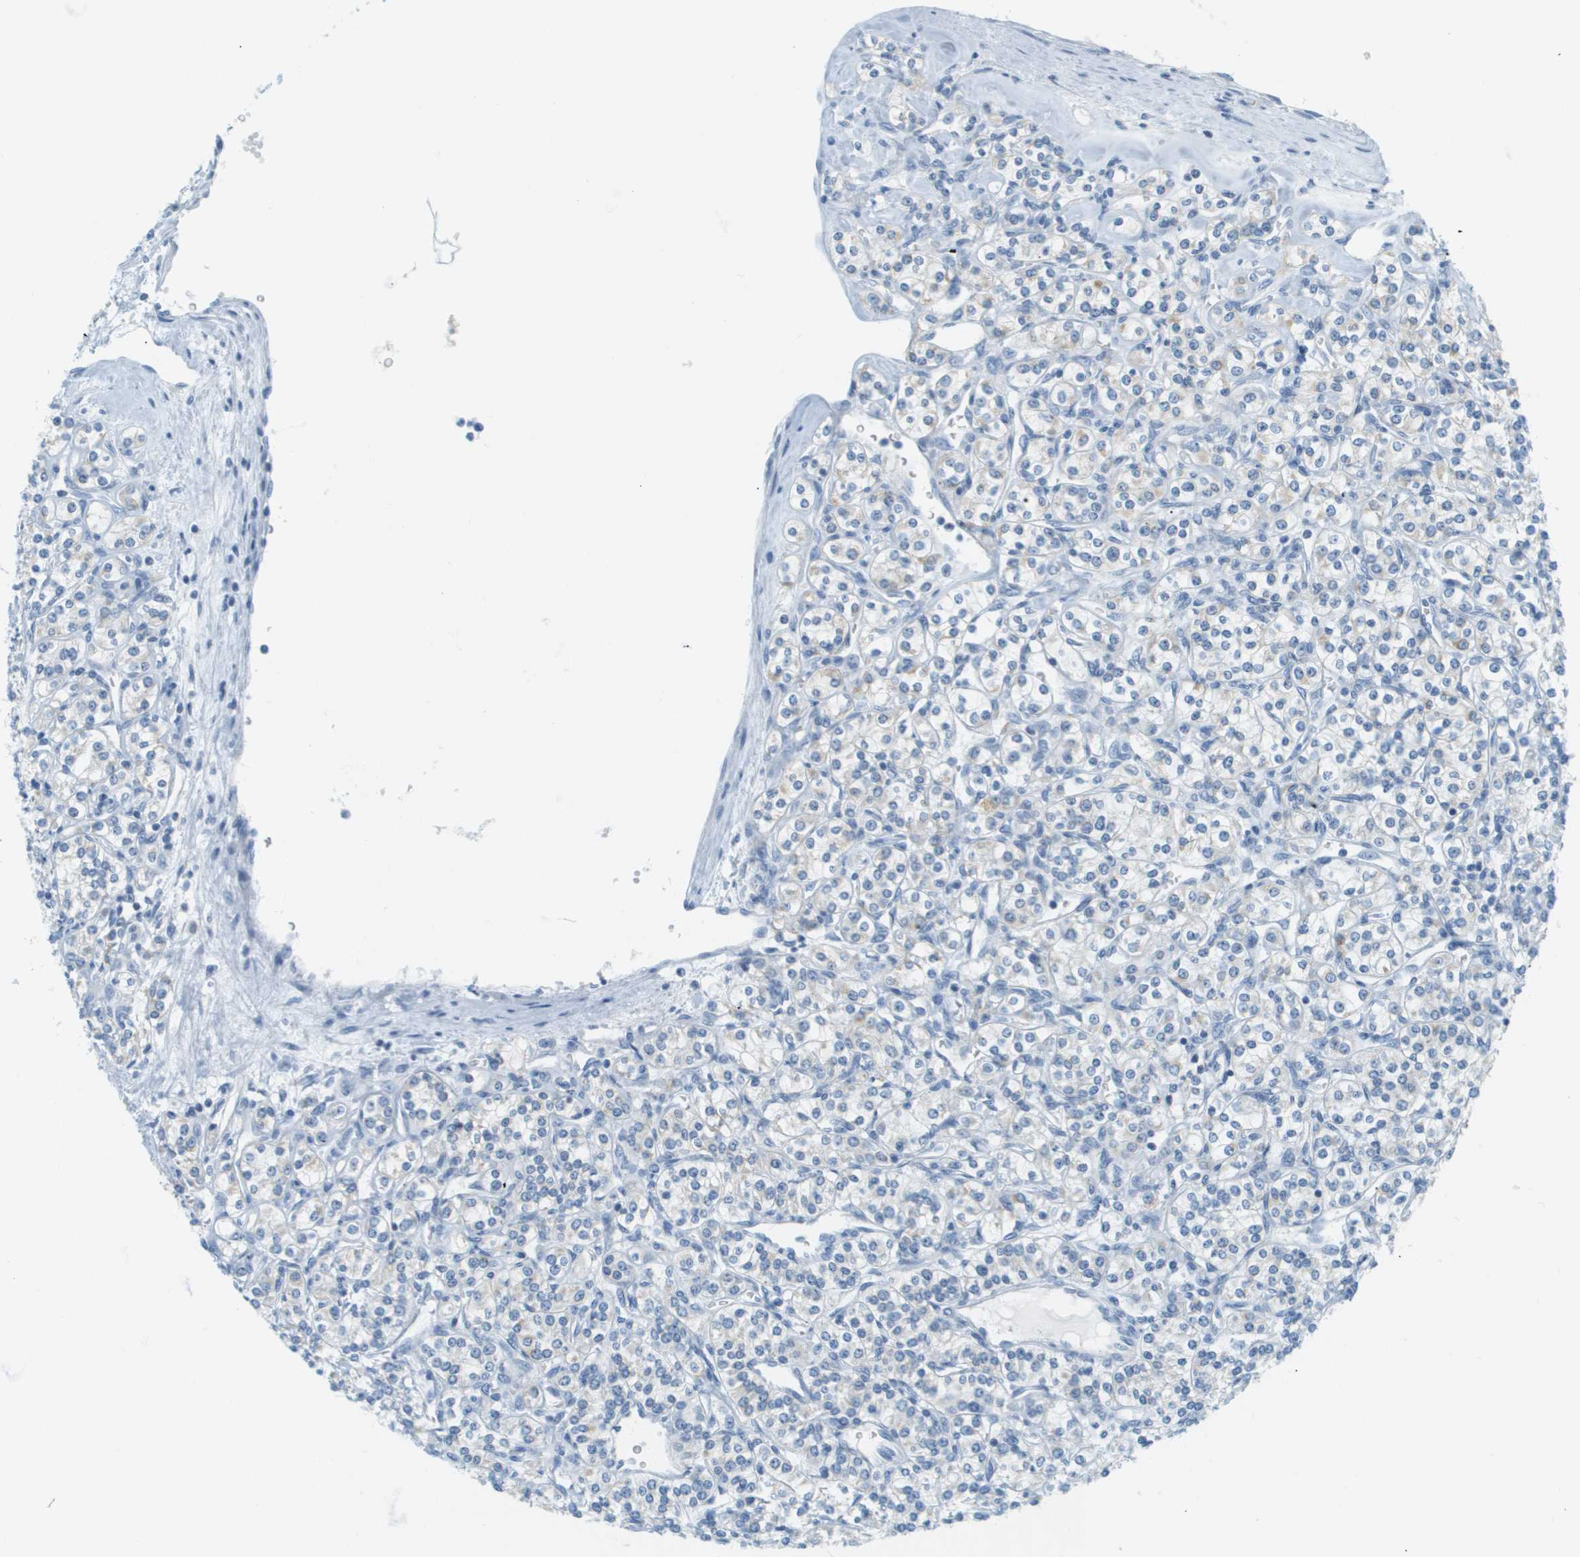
{"staining": {"intensity": "negative", "quantity": "none", "location": "none"}, "tissue": "renal cancer", "cell_type": "Tumor cells", "image_type": "cancer", "snomed": [{"axis": "morphology", "description": "Adenocarcinoma, NOS"}, {"axis": "topography", "description": "Kidney"}], "caption": "This is an IHC histopathology image of human renal cancer (adenocarcinoma). There is no expression in tumor cells.", "gene": "SMYD5", "patient": {"sex": "male", "age": 77}}